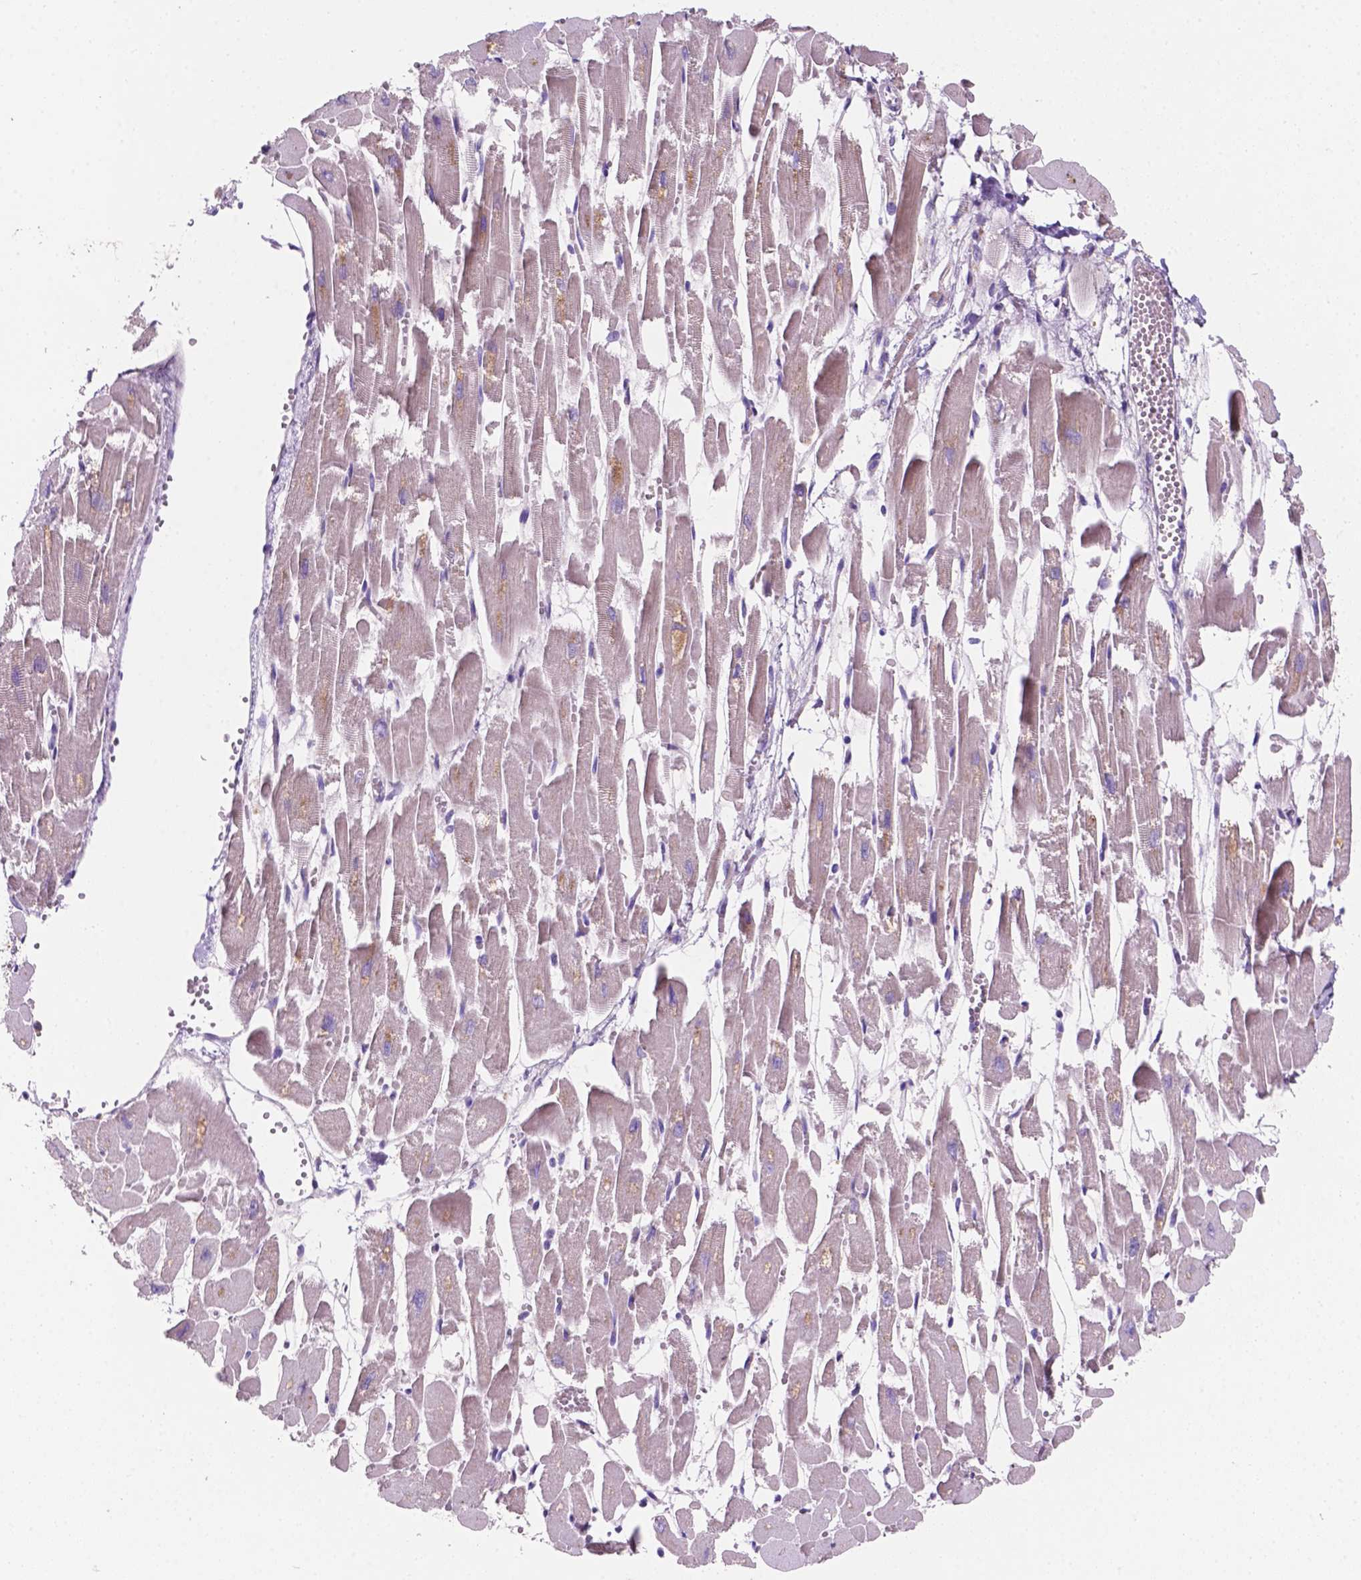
{"staining": {"intensity": "weak", "quantity": "<25%", "location": "cytoplasmic/membranous"}, "tissue": "heart muscle", "cell_type": "Cardiomyocytes", "image_type": "normal", "snomed": [{"axis": "morphology", "description": "Normal tissue, NOS"}, {"axis": "topography", "description": "Heart"}], "caption": "The immunohistochemistry (IHC) photomicrograph has no significant expression in cardiomyocytes of heart muscle.", "gene": "MKRN2OS", "patient": {"sex": "female", "age": 52}}